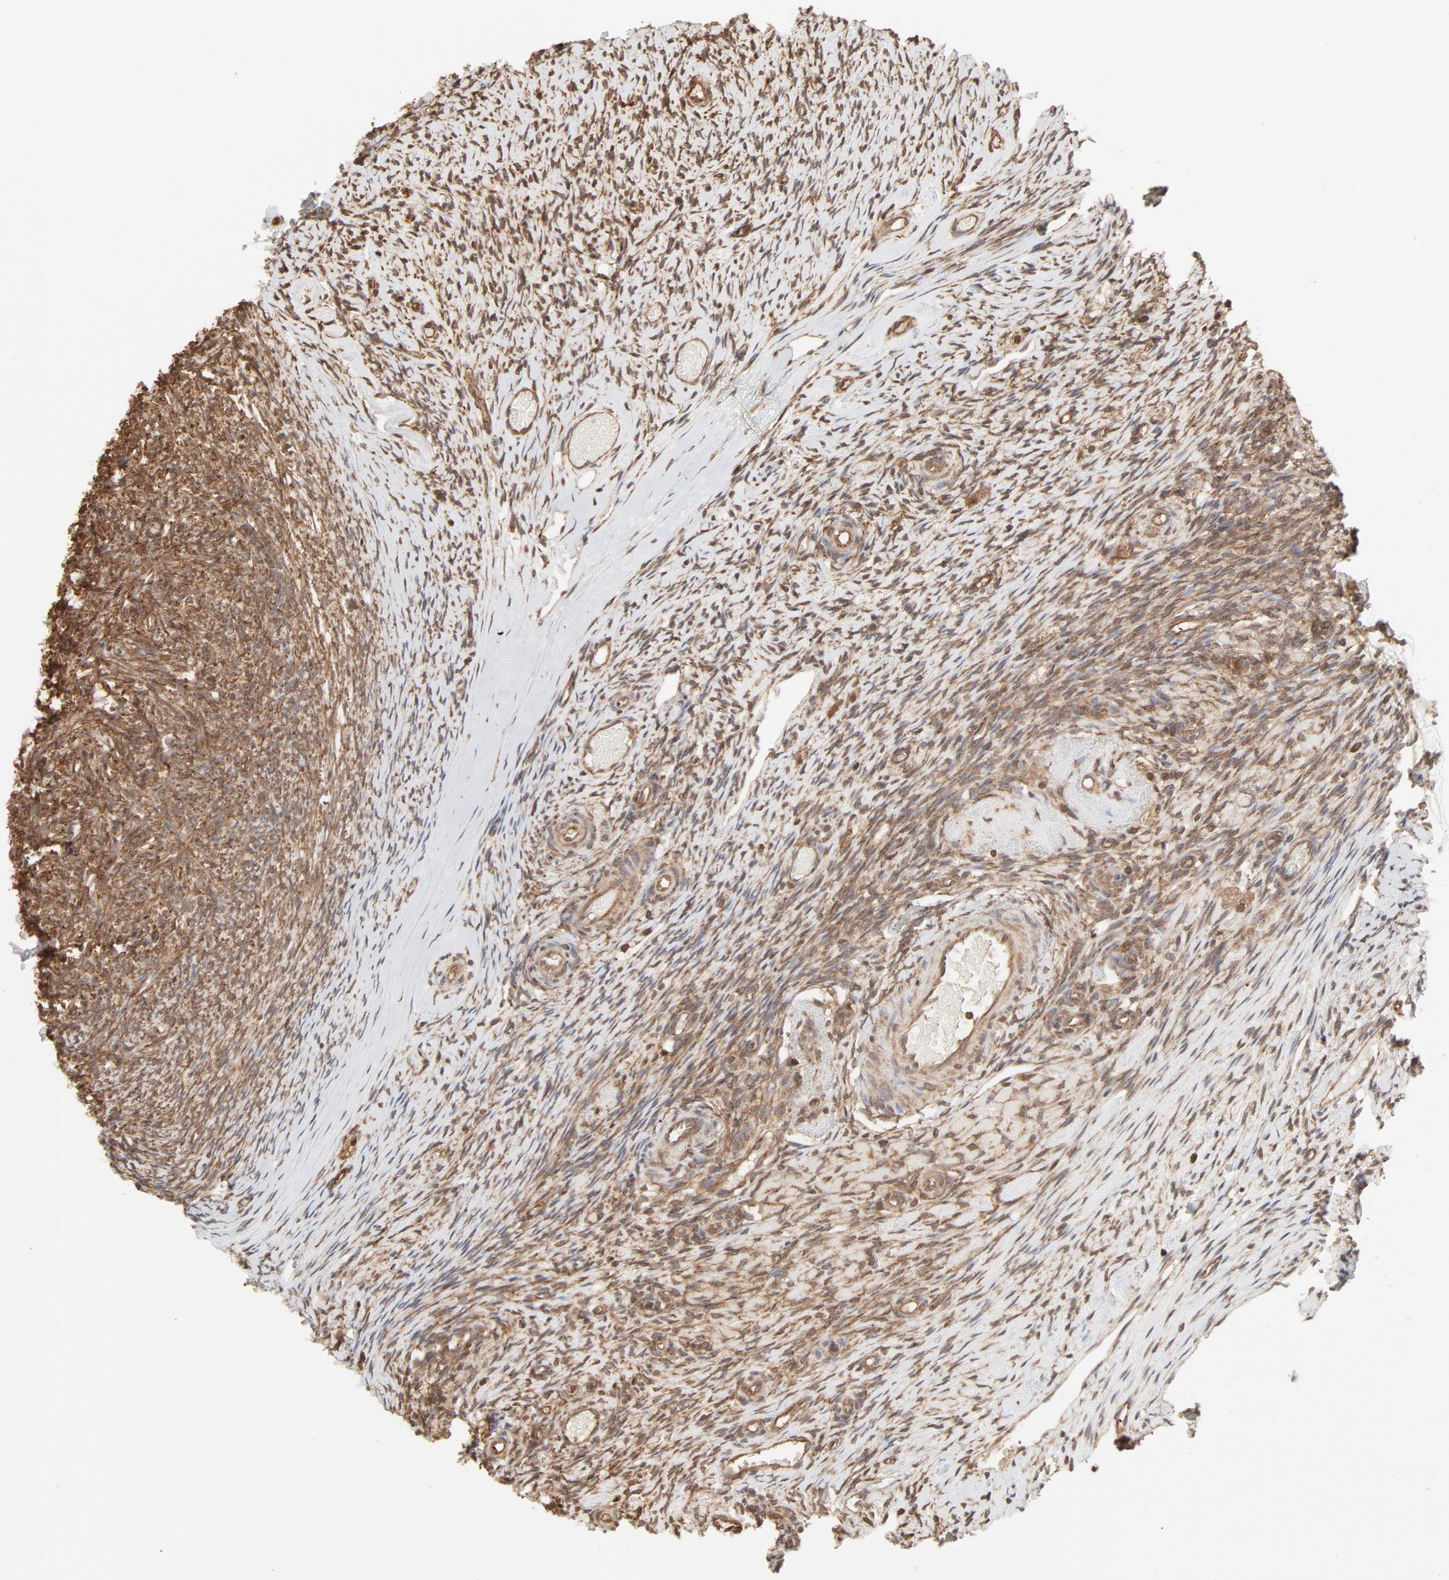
{"staining": {"intensity": "moderate", "quantity": ">75%", "location": "cytoplasmic/membranous"}, "tissue": "ovary", "cell_type": "Ovarian stroma cells", "image_type": "normal", "snomed": [{"axis": "morphology", "description": "Normal tissue, NOS"}, {"axis": "topography", "description": "Ovary"}], "caption": "A histopathology image showing moderate cytoplasmic/membranous staining in about >75% of ovarian stroma cells in unremarkable ovary, as visualized by brown immunohistochemical staining.", "gene": "PPP2CA", "patient": {"sex": "female", "age": 60}}